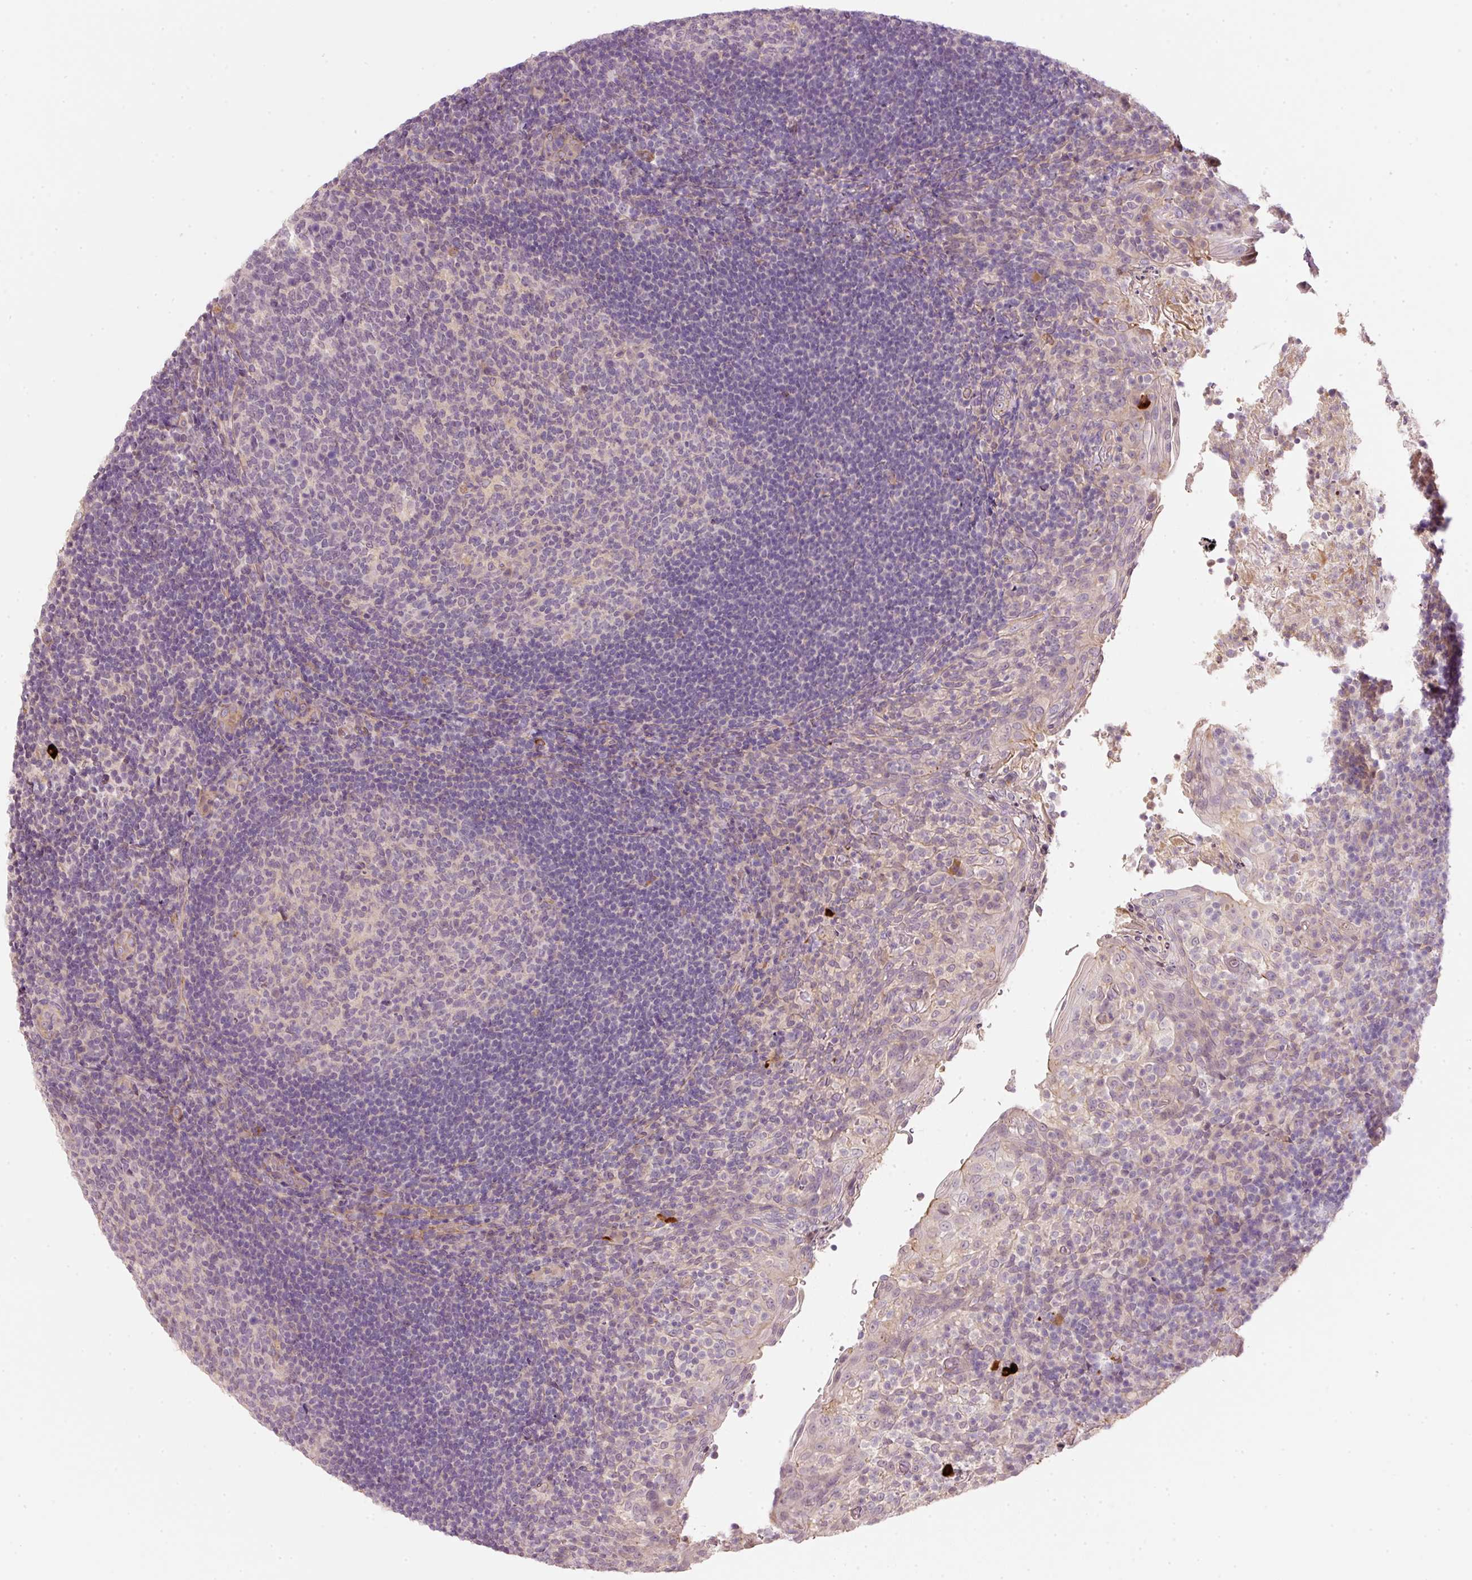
{"staining": {"intensity": "negative", "quantity": "none", "location": "none"}, "tissue": "tonsil", "cell_type": "Germinal center cells", "image_type": "normal", "snomed": [{"axis": "morphology", "description": "Normal tissue, NOS"}, {"axis": "topography", "description": "Tonsil"}], "caption": "DAB (3,3'-diaminobenzidine) immunohistochemical staining of benign human tonsil reveals no significant expression in germinal center cells. Nuclei are stained in blue.", "gene": "TIRAP", "patient": {"sex": "female", "age": 10}}